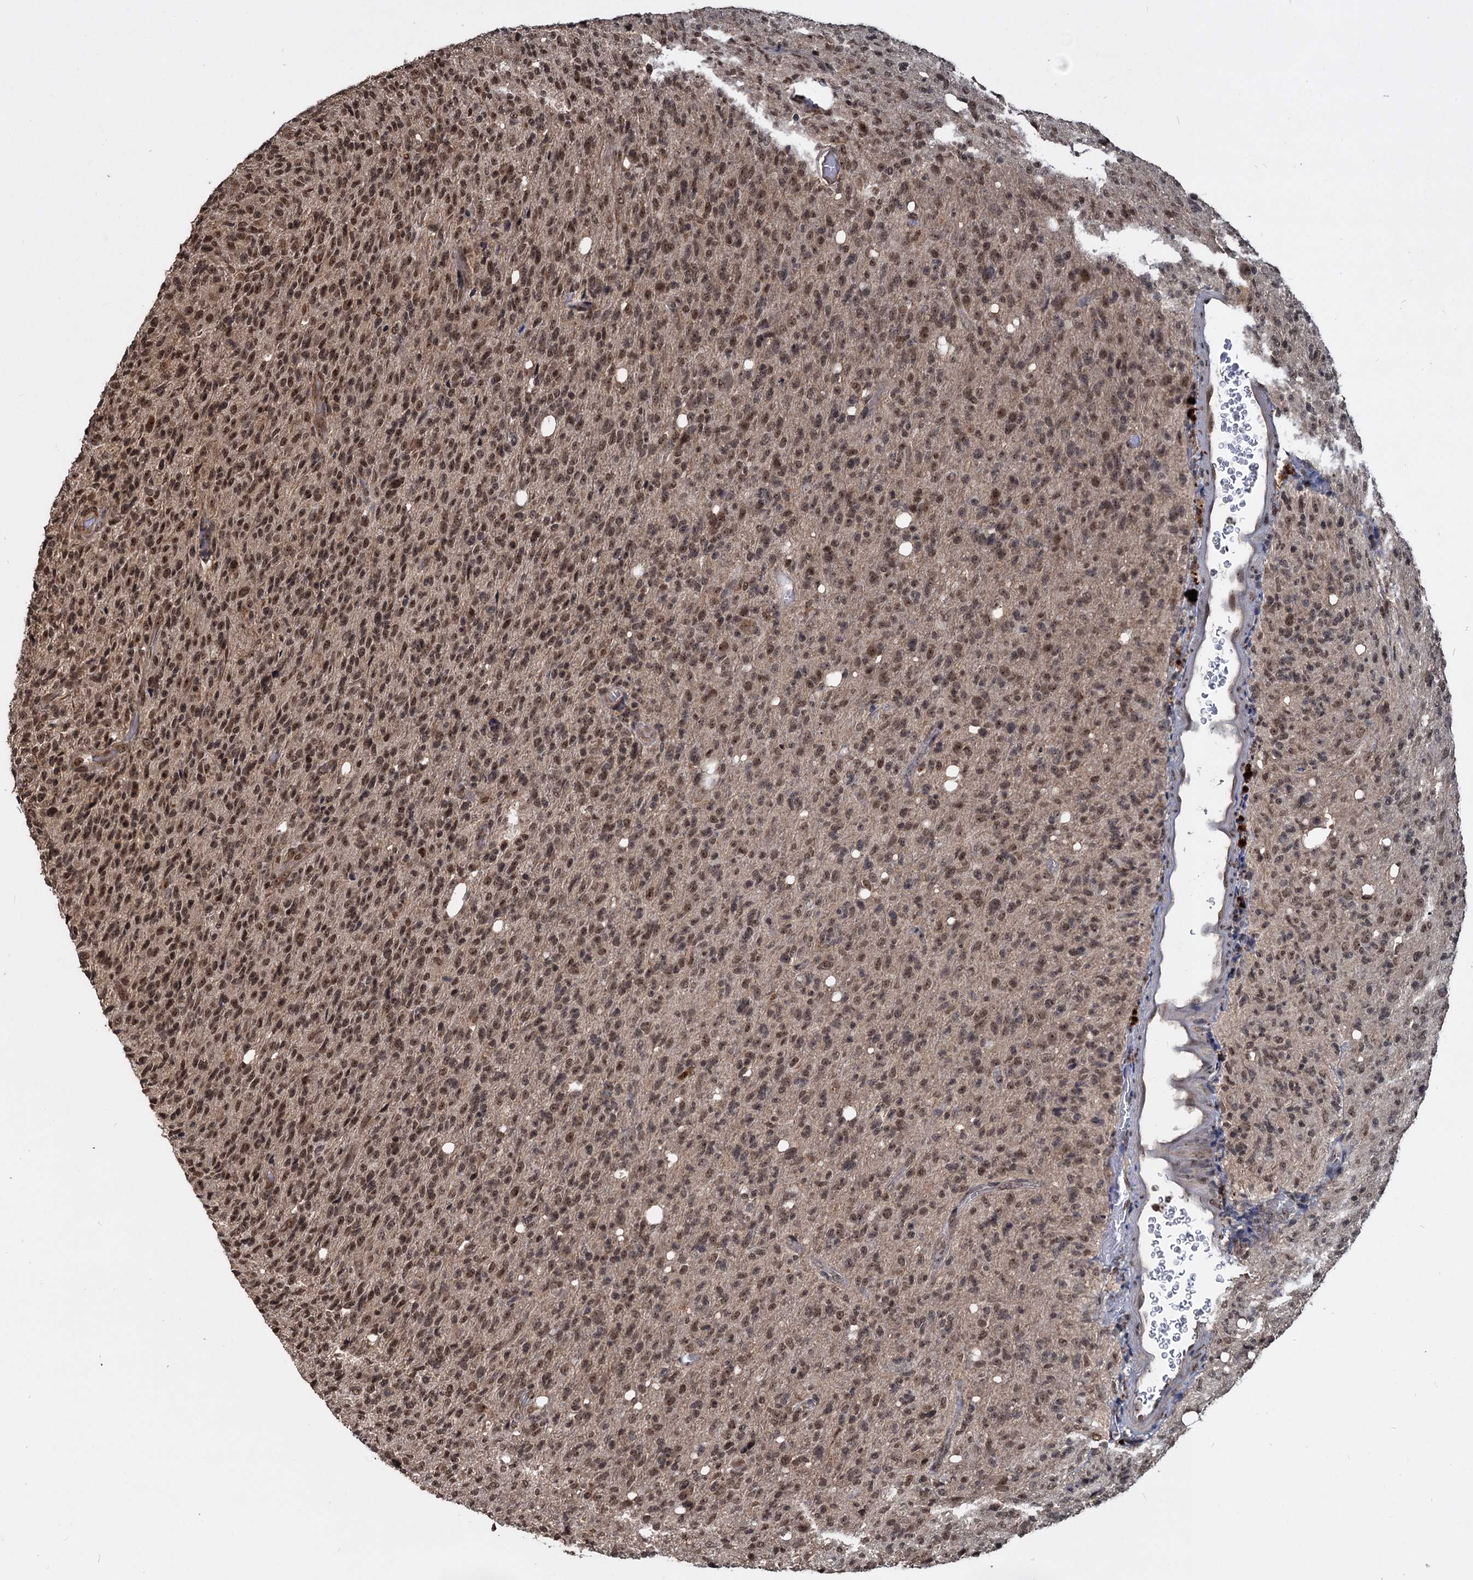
{"staining": {"intensity": "moderate", "quantity": ">75%", "location": "nuclear"}, "tissue": "glioma", "cell_type": "Tumor cells", "image_type": "cancer", "snomed": [{"axis": "morphology", "description": "Glioma, malignant, High grade"}, {"axis": "topography", "description": "Brain"}], "caption": "This micrograph shows immunohistochemistry staining of glioma, with medium moderate nuclear staining in about >75% of tumor cells.", "gene": "FAM216B", "patient": {"sex": "female", "age": 57}}